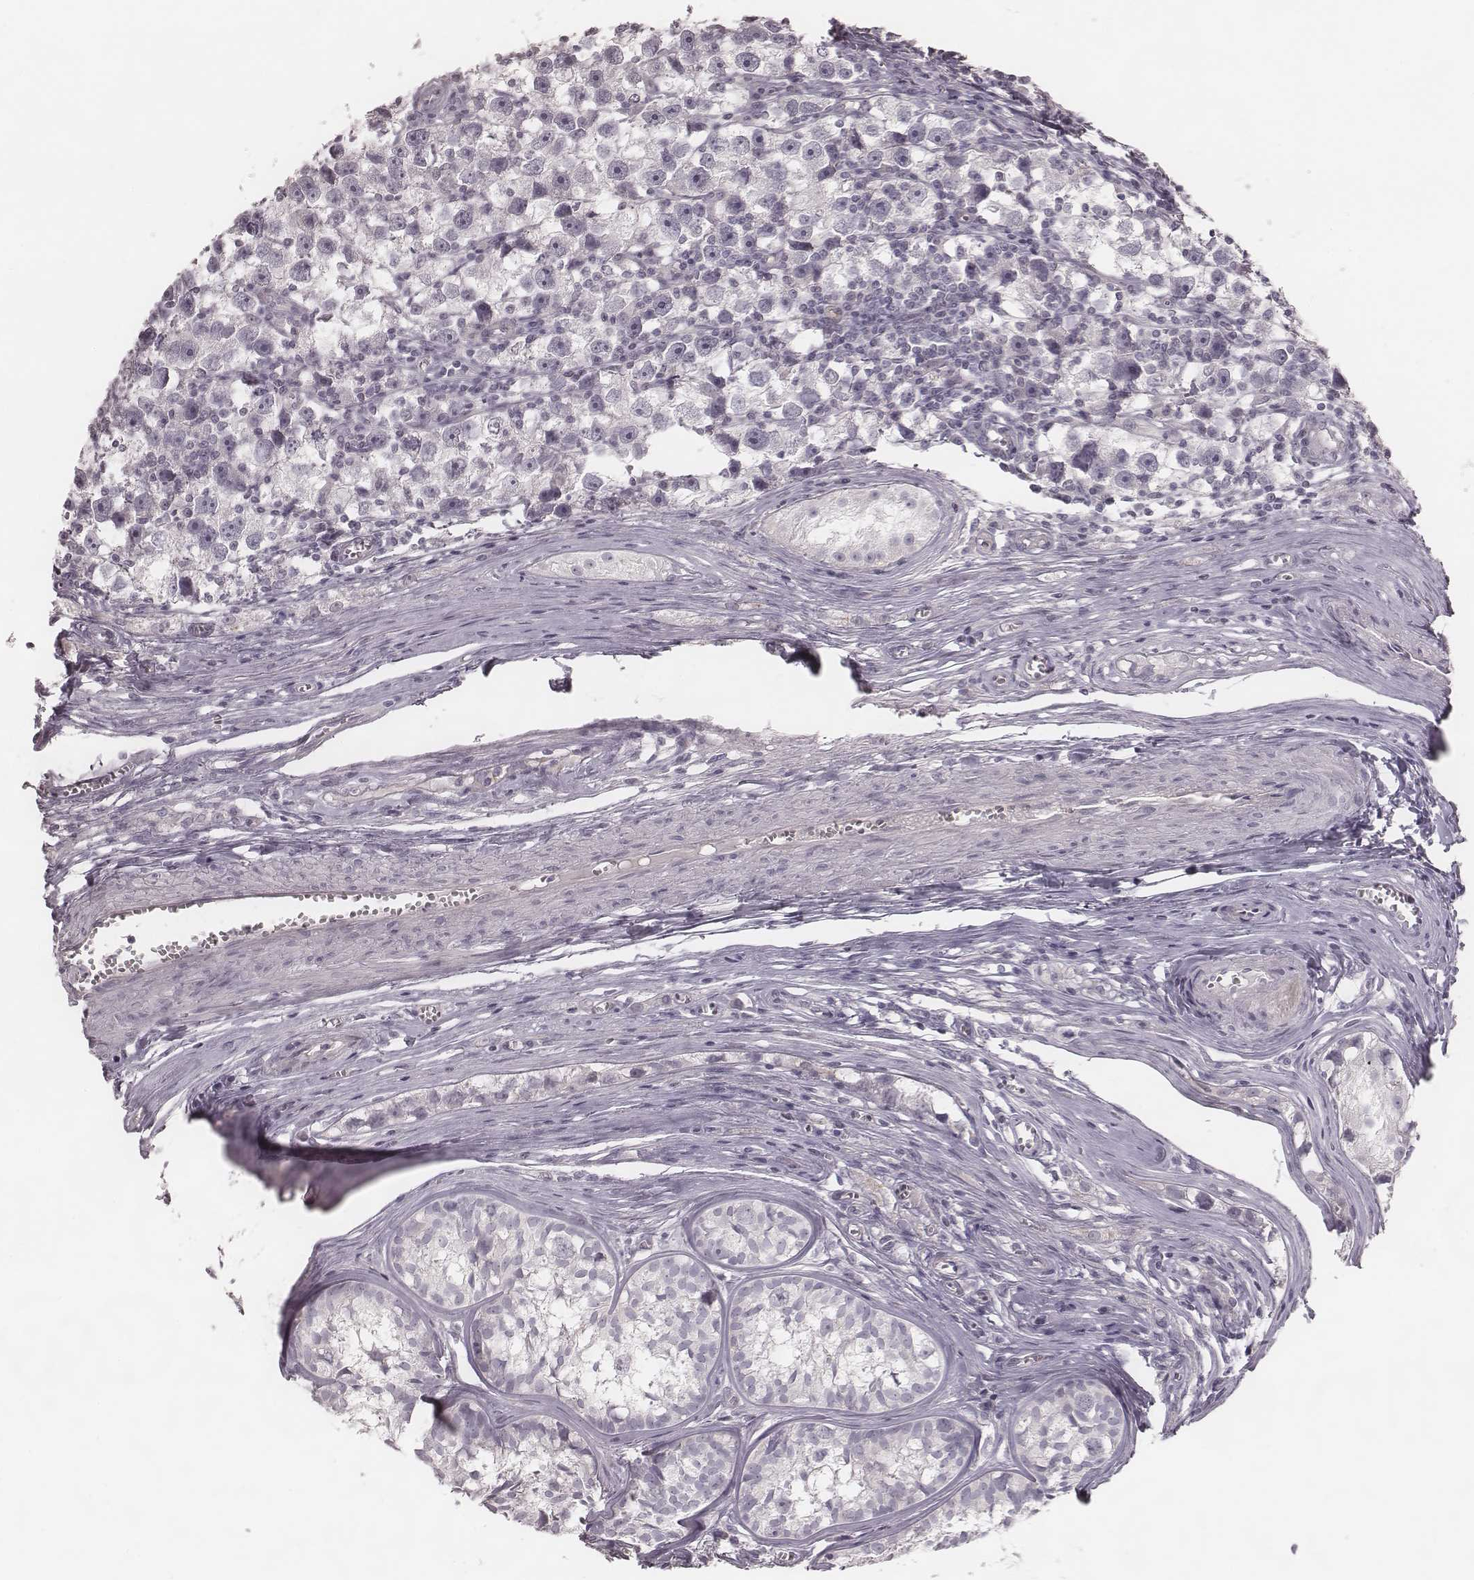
{"staining": {"intensity": "negative", "quantity": "none", "location": "none"}, "tissue": "testis cancer", "cell_type": "Tumor cells", "image_type": "cancer", "snomed": [{"axis": "morphology", "description": "Seminoma, NOS"}, {"axis": "topography", "description": "Testis"}], "caption": "The photomicrograph displays no staining of tumor cells in seminoma (testis).", "gene": "SPA17", "patient": {"sex": "male", "age": 30}}